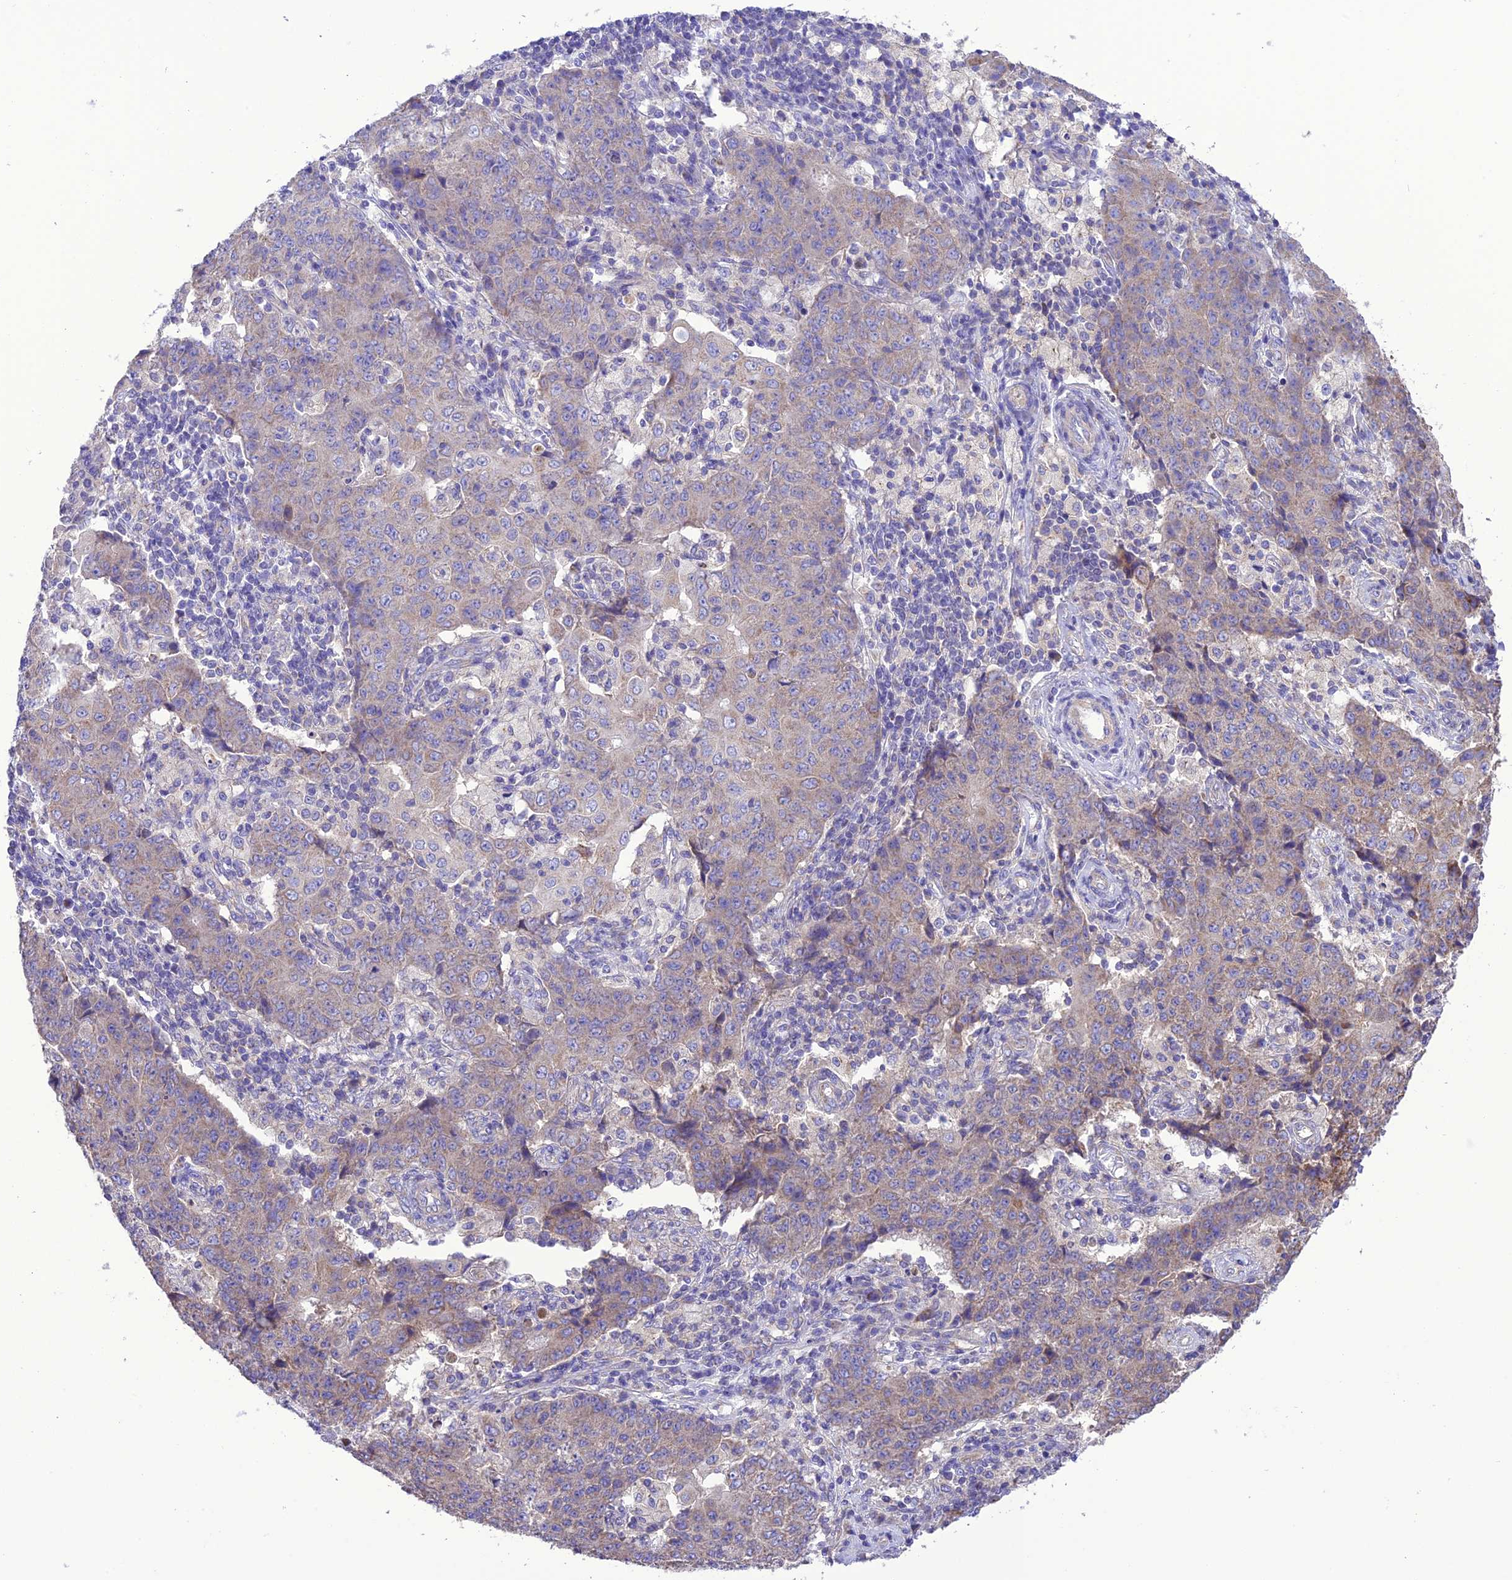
{"staining": {"intensity": "weak", "quantity": "<25%", "location": "cytoplasmic/membranous"}, "tissue": "ovarian cancer", "cell_type": "Tumor cells", "image_type": "cancer", "snomed": [{"axis": "morphology", "description": "Carcinoma, endometroid"}, {"axis": "topography", "description": "Ovary"}], "caption": "A histopathology image of human ovarian cancer (endometroid carcinoma) is negative for staining in tumor cells.", "gene": "MAP3K12", "patient": {"sex": "female", "age": 42}}